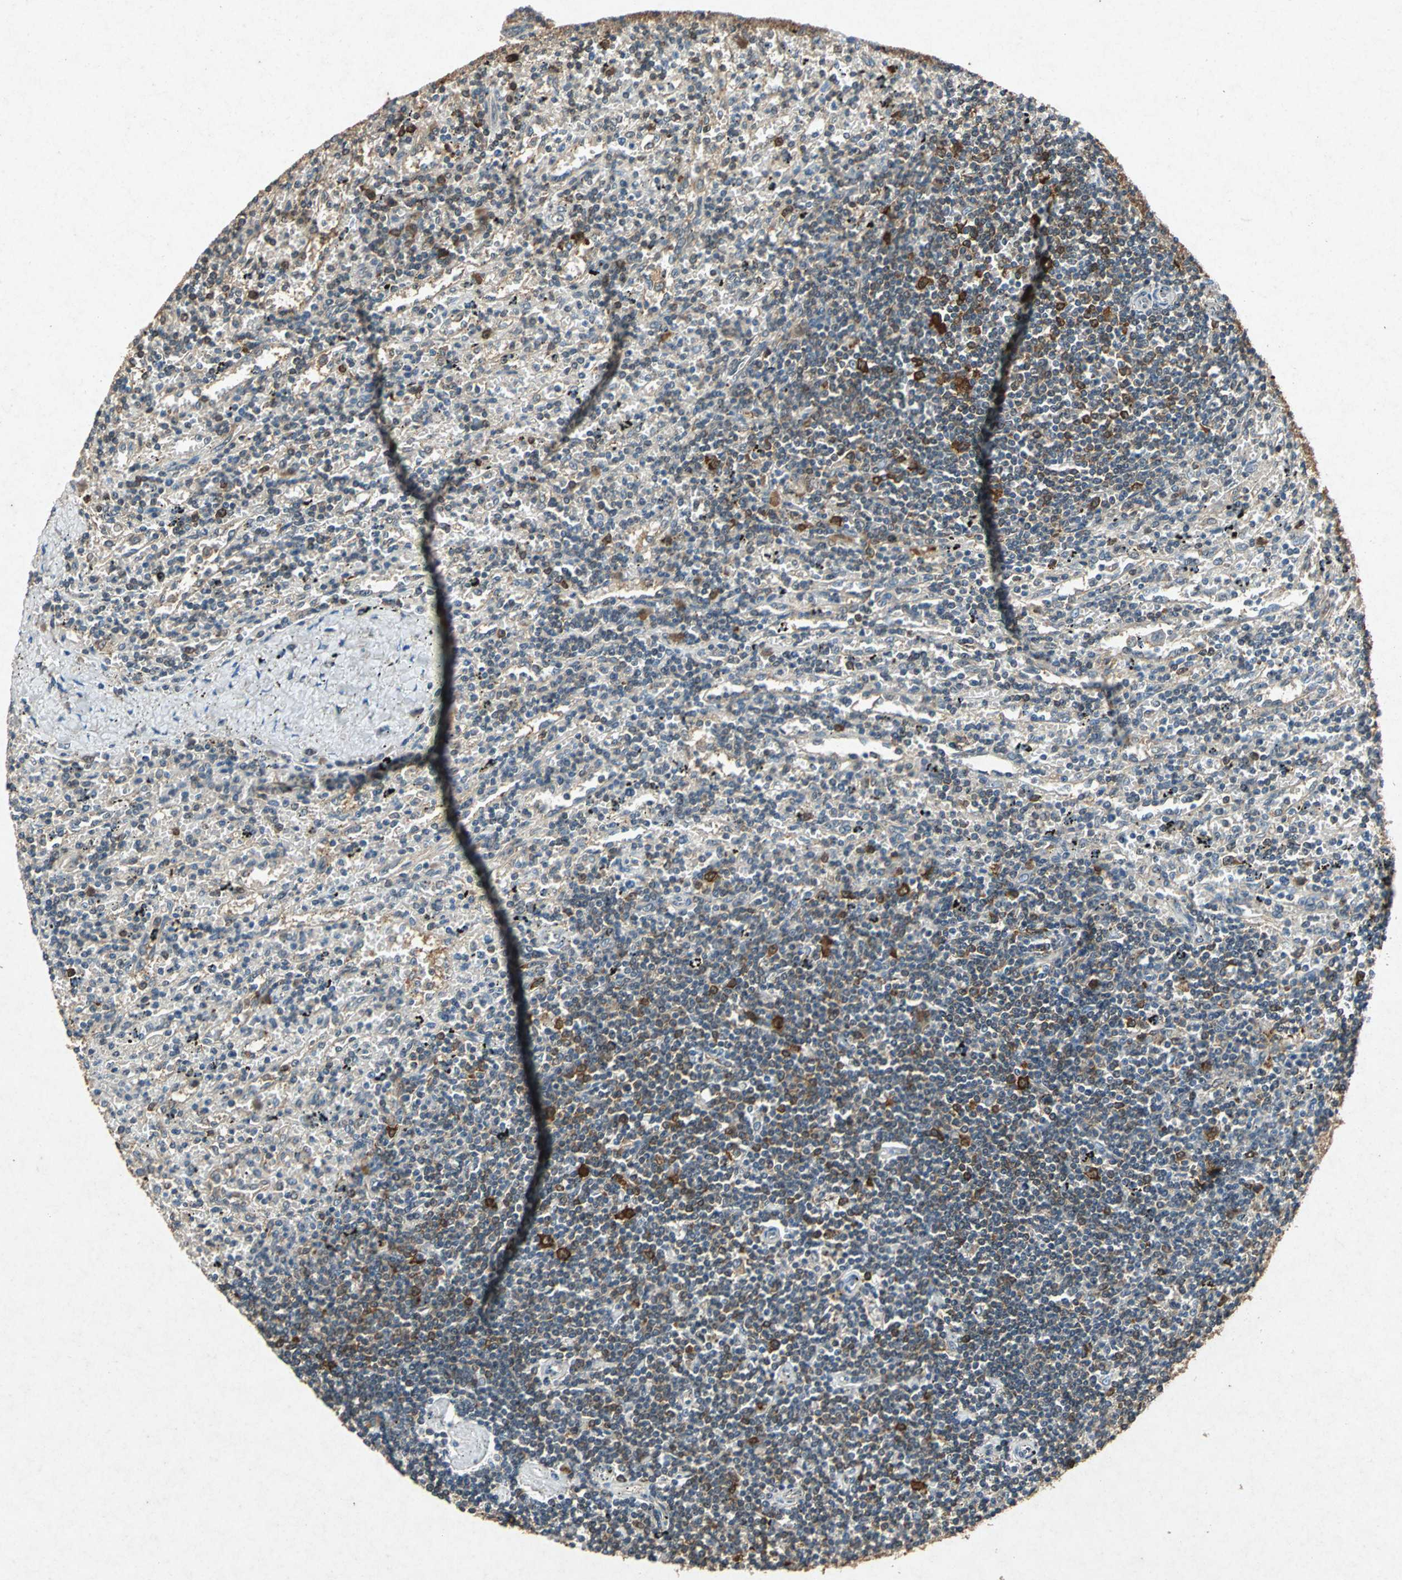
{"staining": {"intensity": "moderate", "quantity": ">75%", "location": "cytoplasmic/membranous"}, "tissue": "lymphoma", "cell_type": "Tumor cells", "image_type": "cancer", "snomed": [{"axis": "morphology", "description": "Malignant lymphoma, non-Hodgkin's type, Low grade"}, {"axis": "topography", "description": "Spleen"}], "caption": "Immunohistochemistry (IHC) (DAB (3,3'-diaminobenzidine)) staining of lymphoma reveals moderate cytoplasmic/membranous protein positivity in about >75% of tumor cells.", "gene": "HSP90AB1", "patient": {"sex": "male", "age": 76}}